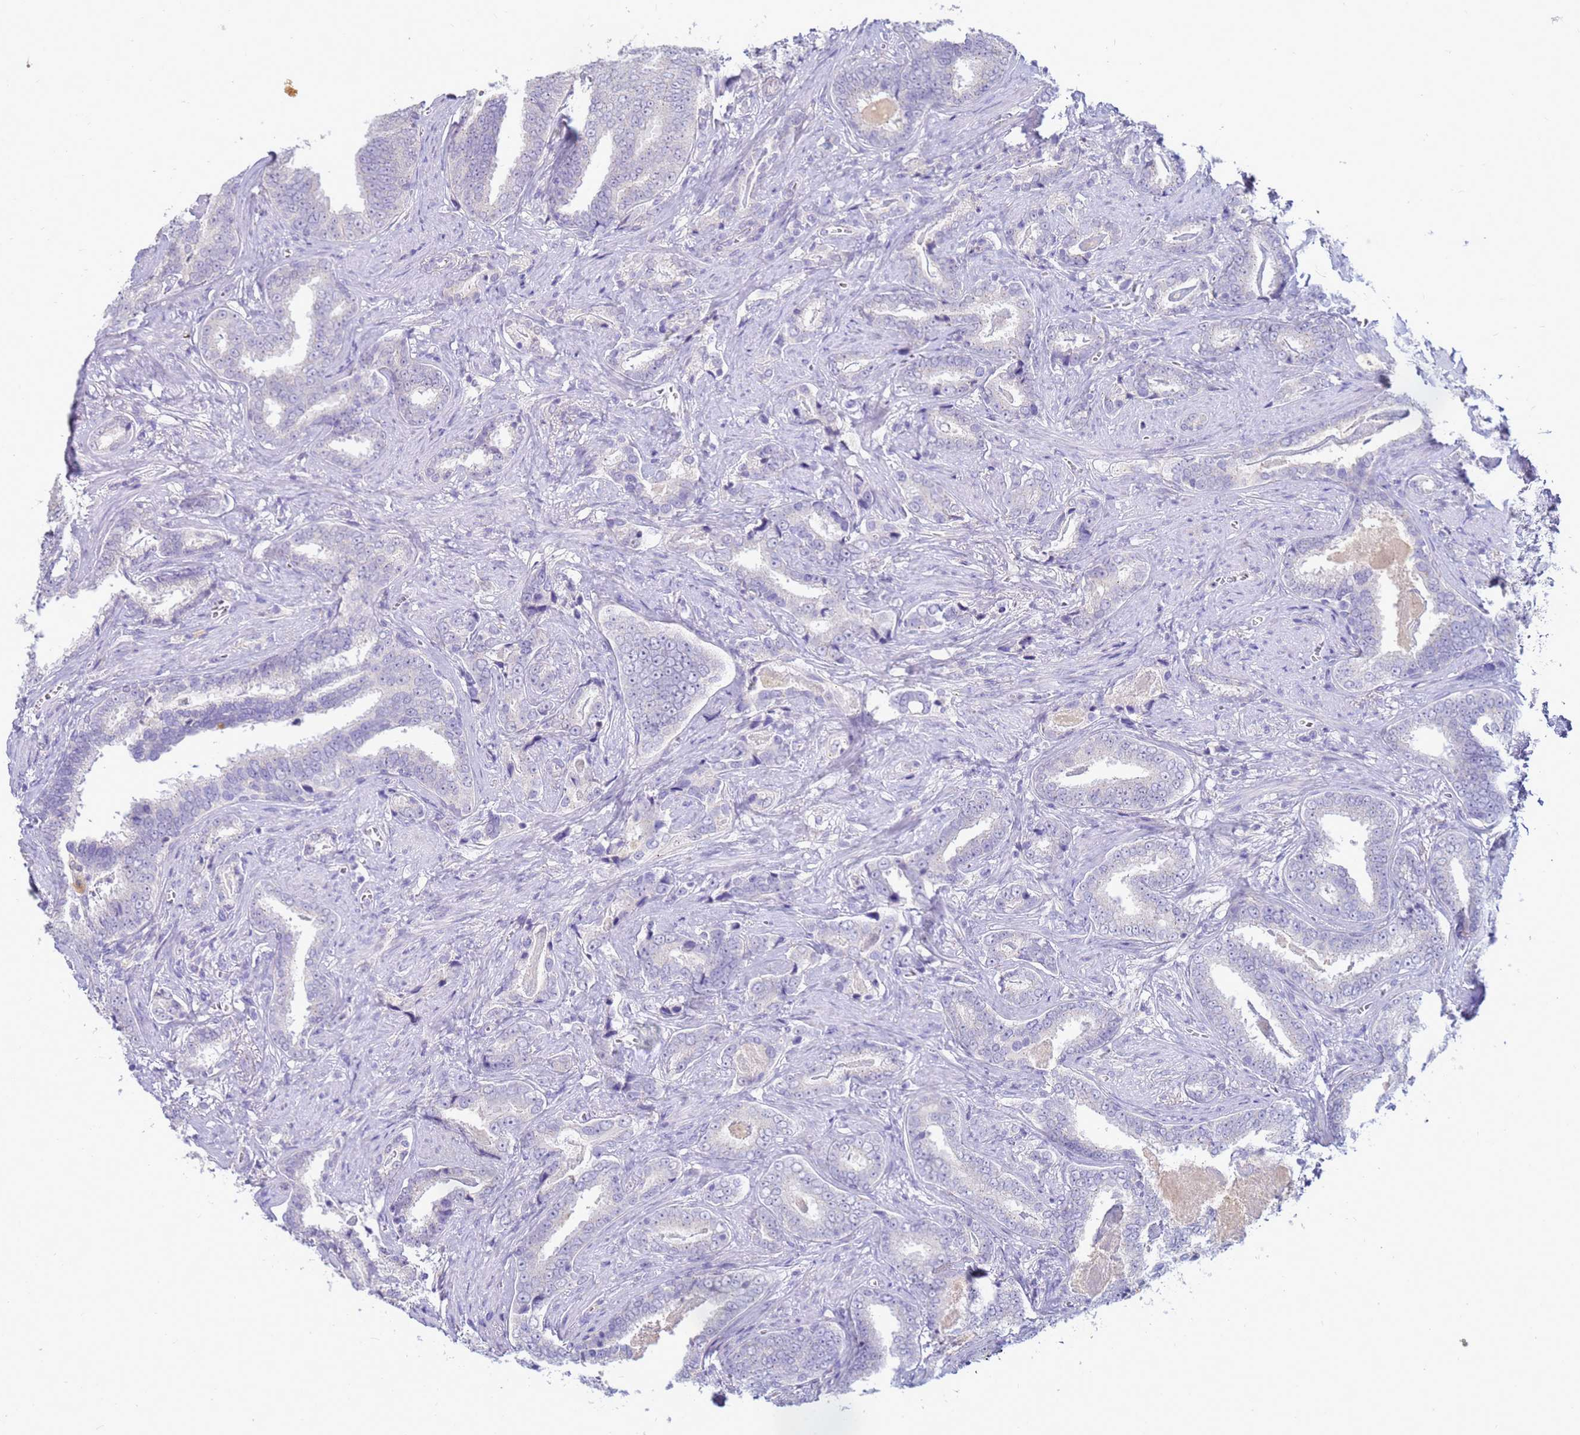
{"staining": {"intensity": "negative", "quantity": "none", "location": "none"}, "tissue": "prostate cancer", "cell_type": "Tumor cells", "image_type": "cancer", "snomed": [{"axis": "morphology", "description": "Adenocarcinoma, High grade"}, {"axis": "topography", "description": "Prostate"}], "caption": "Micrograph shows no protein positivity in tumor cells of prostate adenocarcinoma (high-grade) tissue.", "gene": "B3GNT8", "patient": {"sex": "male", "age": 67}}